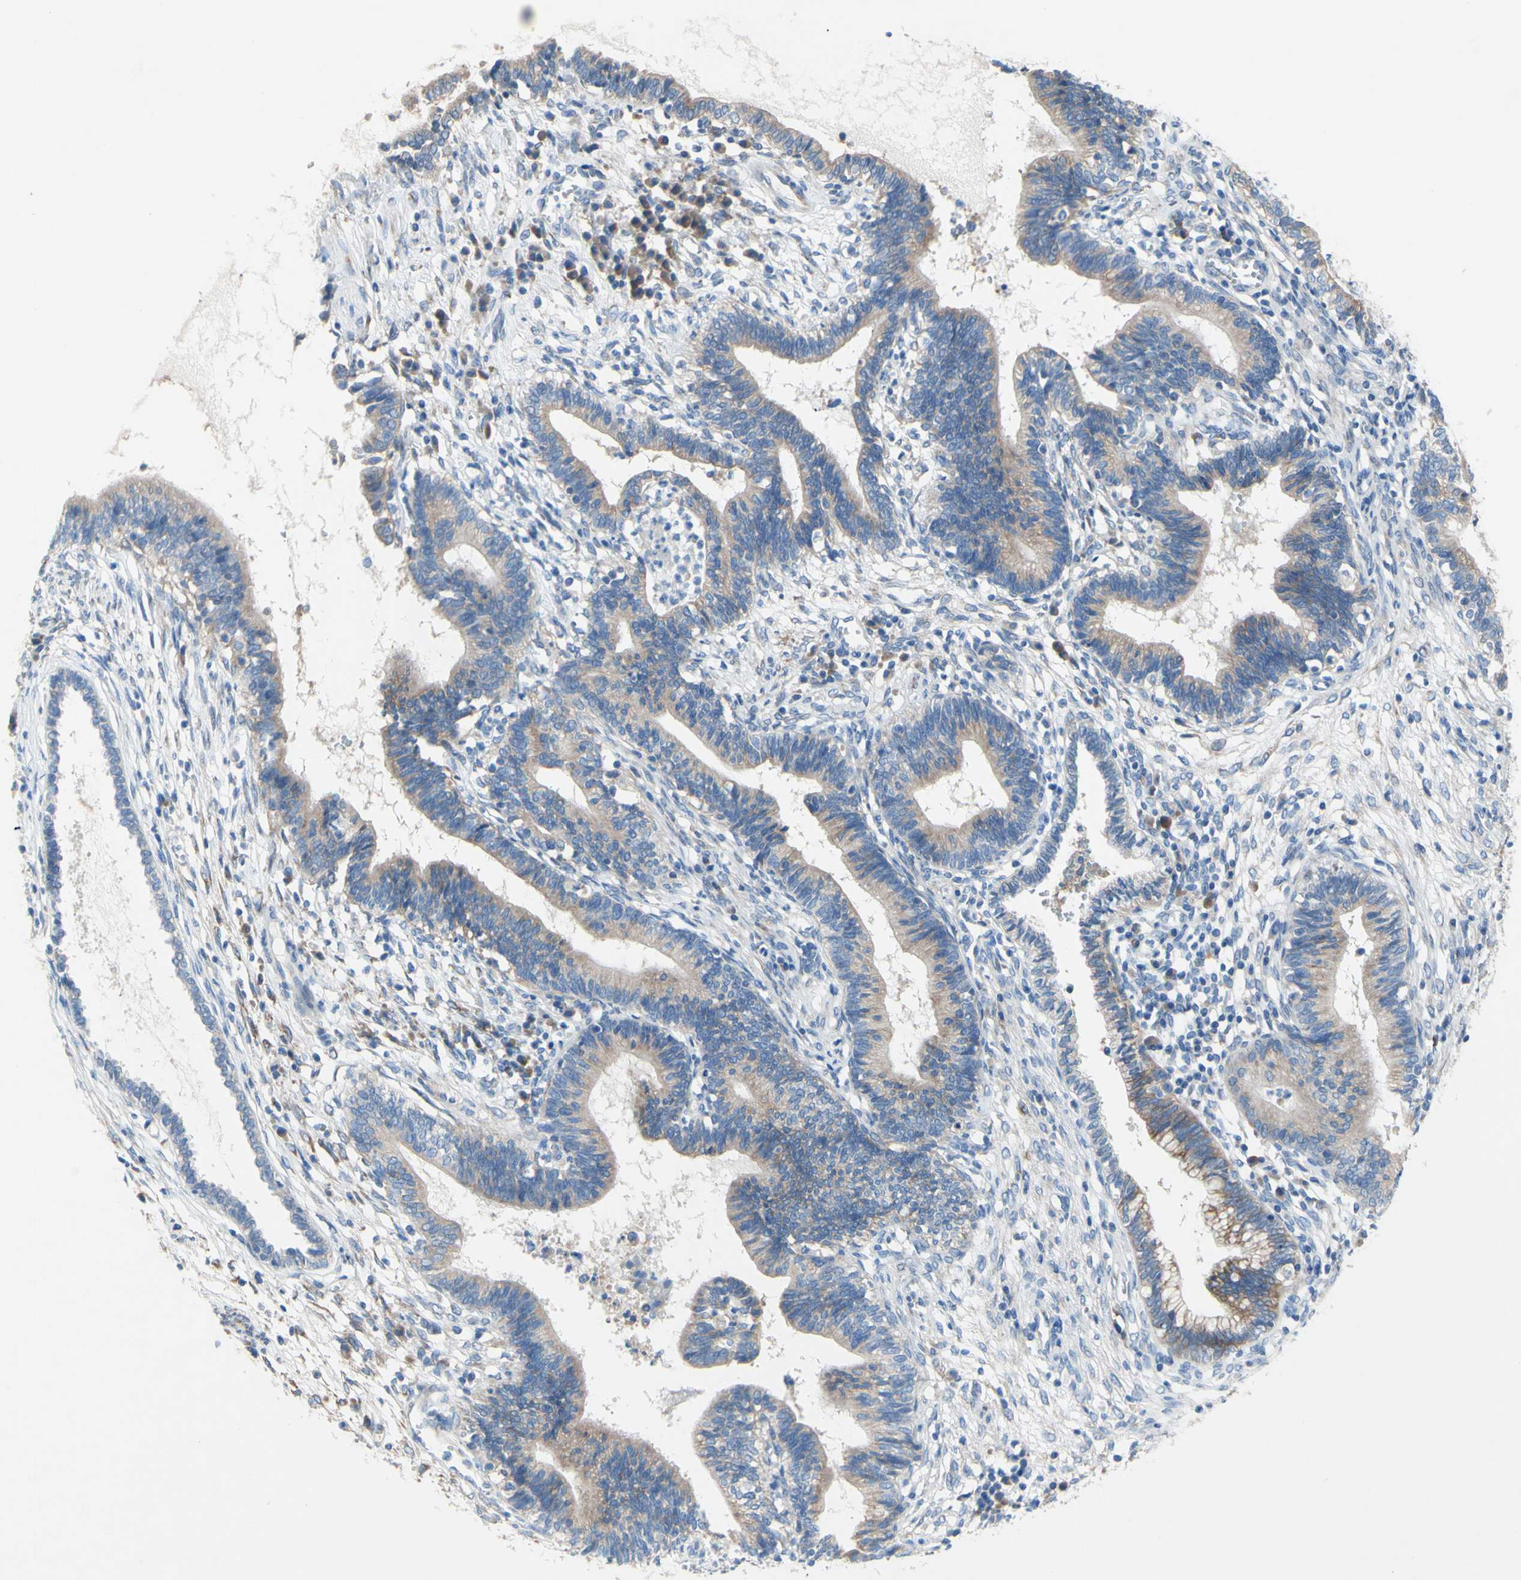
{"staining": {"intensity": "weak", "quantity": "25%-75%", "location": "cytoplasmic/membranous"}, "tissue": "cervical cancer", "cell_type": "Tumor cells", "image_type": "cancer", "snomed": [{"axis": "morphology", "description": "Adenocarcinoma, NOS"}, {"axis": "topography", "description": "Cervix"}], "caption": "IHC of cervical cancer (adenocarcinoma) displays low levels of weak cytoplasmic/membranous positivity in about 25%-75% of tumor cells.", "gene": "TMIGD2", "patient": {"sex": "female", "age": 44}}